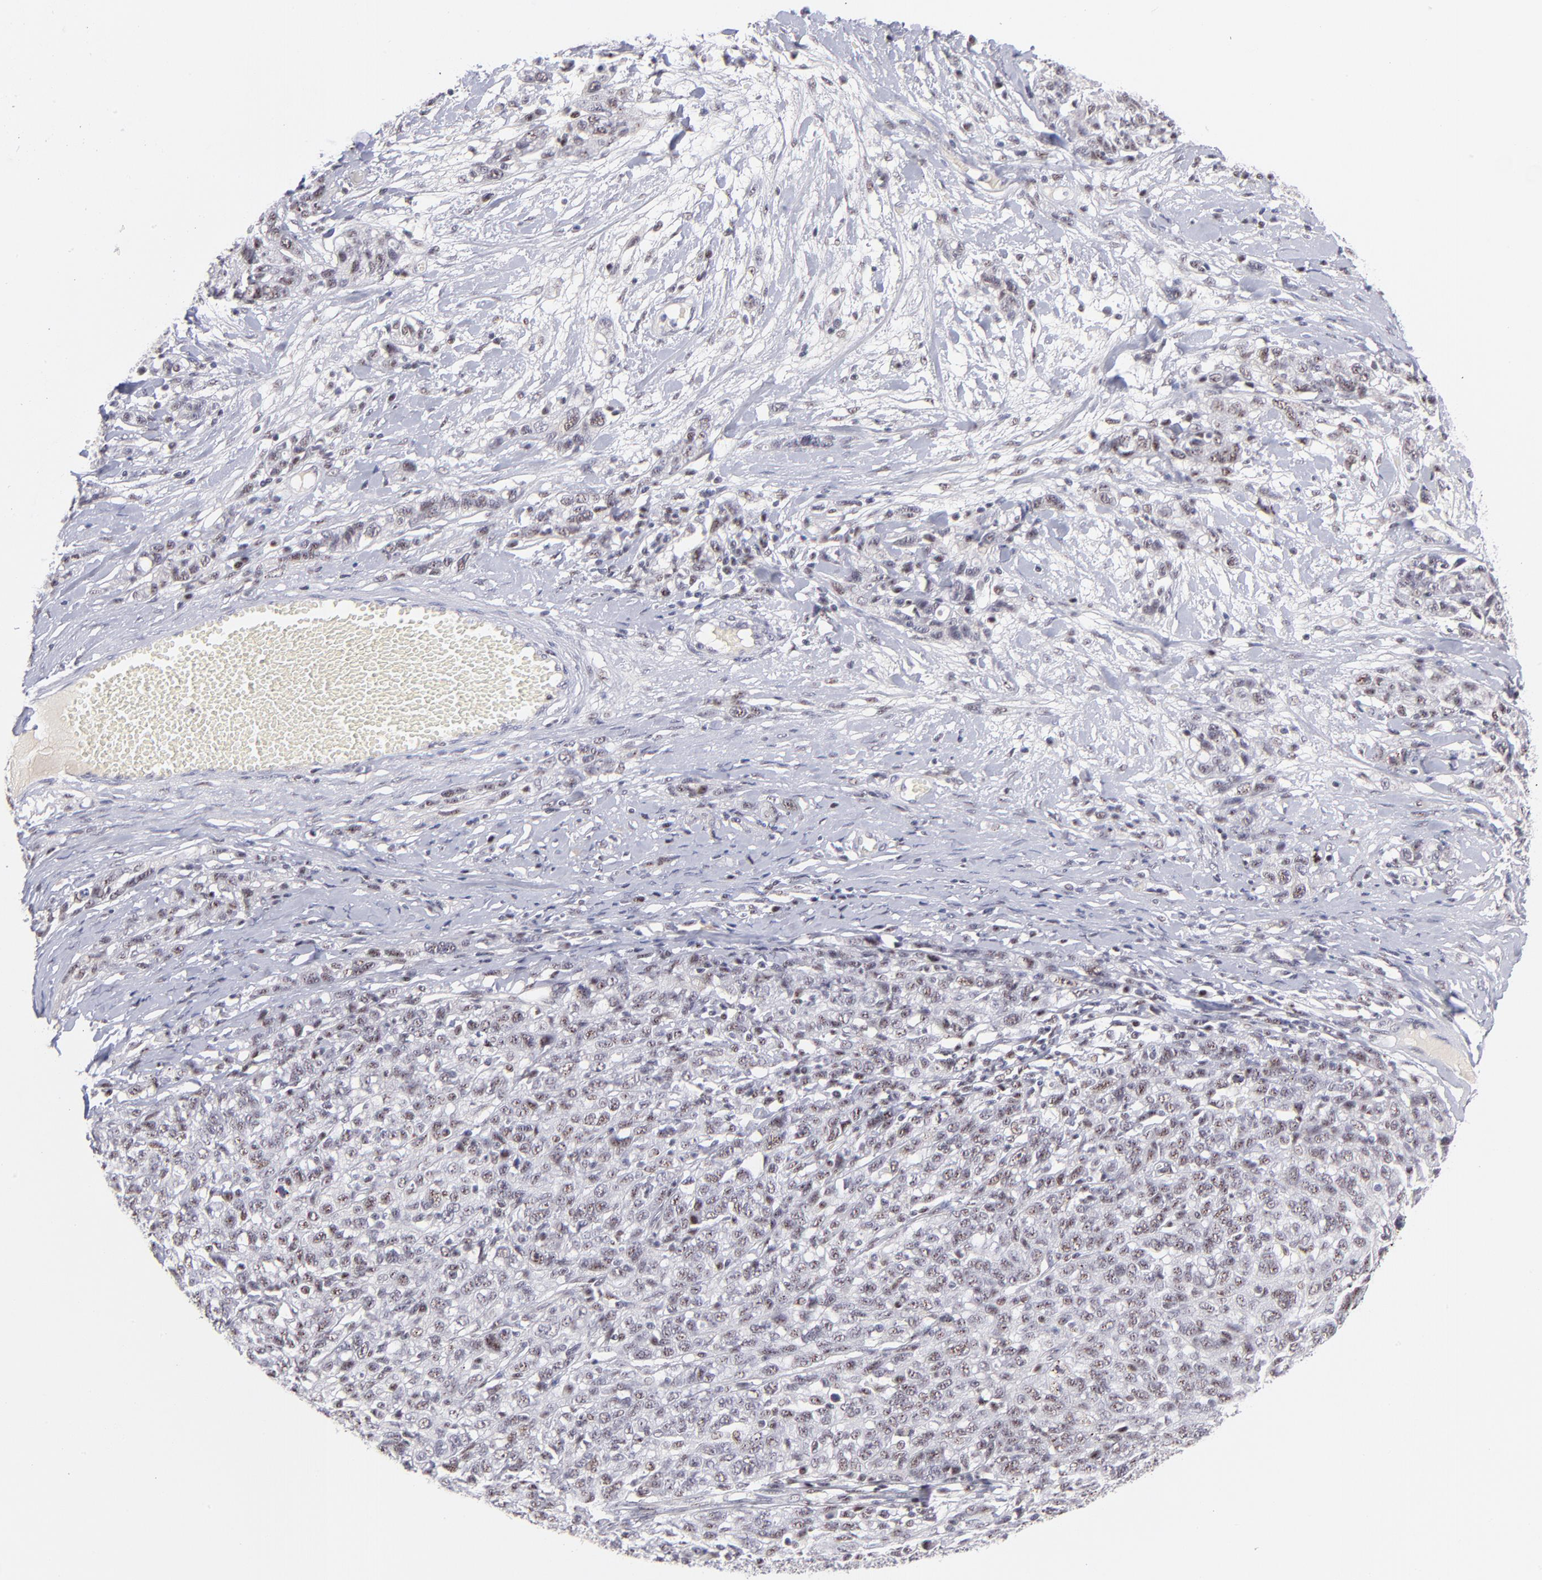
{"staining": {"intensity": "weak", "quantity": "25%-75%", "location": "nuclear"}, "tissue": "ovarian cancer", "cell_type": "Tumor cells", "image_type": "cancer", "snomed": [{"axis": "morphology", "description": "Cystadenocarcinoma, serous, NOS"}, {"axis": "topography", "description": "Ovary"}], "caption": "Immunohistochemistry of human ovarian serous cystadenocarcinoma exhibits low levels of weak nuclear positivity in about 25%-75% of tumor cells.", "gene": "CDC25C", "patient": {"sex": "female", "age": 71}}